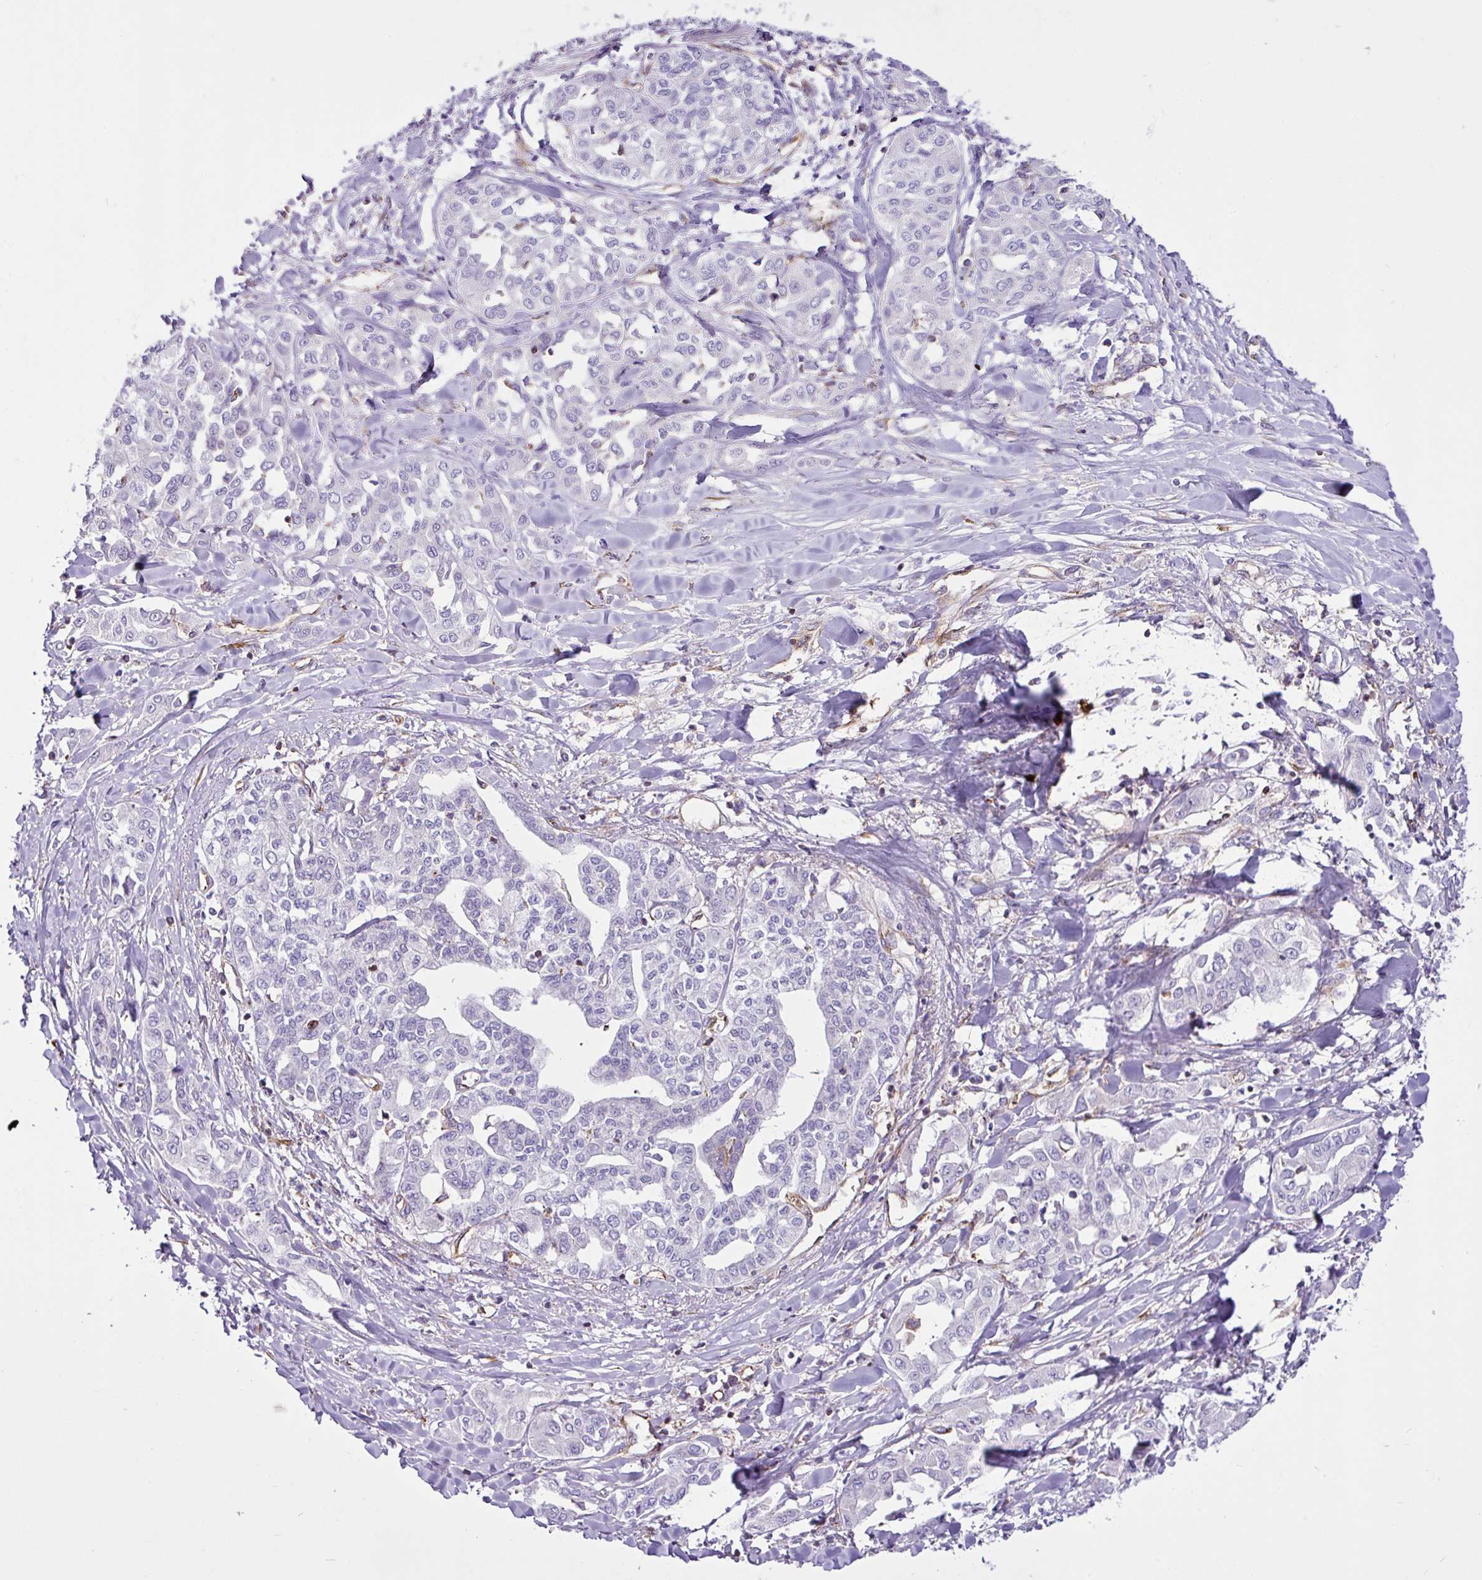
{"staining": {"intensity": "negative", "quantity": "none", "location": "none"}, "tissue": "liver cancer", "cell_type": "Tumor cells", "image_type": "cancer", "snomed": [{"axis": "morphology", "description": "Cholangiocarcinoma"}, {"axis": "topography", "description": "Liver"}], "caption": "High magnification brightfield microscopy of liver cancer stained with DAB (3,3'-diaminobenzidine) (brown) and counterstained with hematoxylin (blue): tumor cells show no significant expression.", "gene": "EME2", "patient": {"sex": "female", "age": 77}}